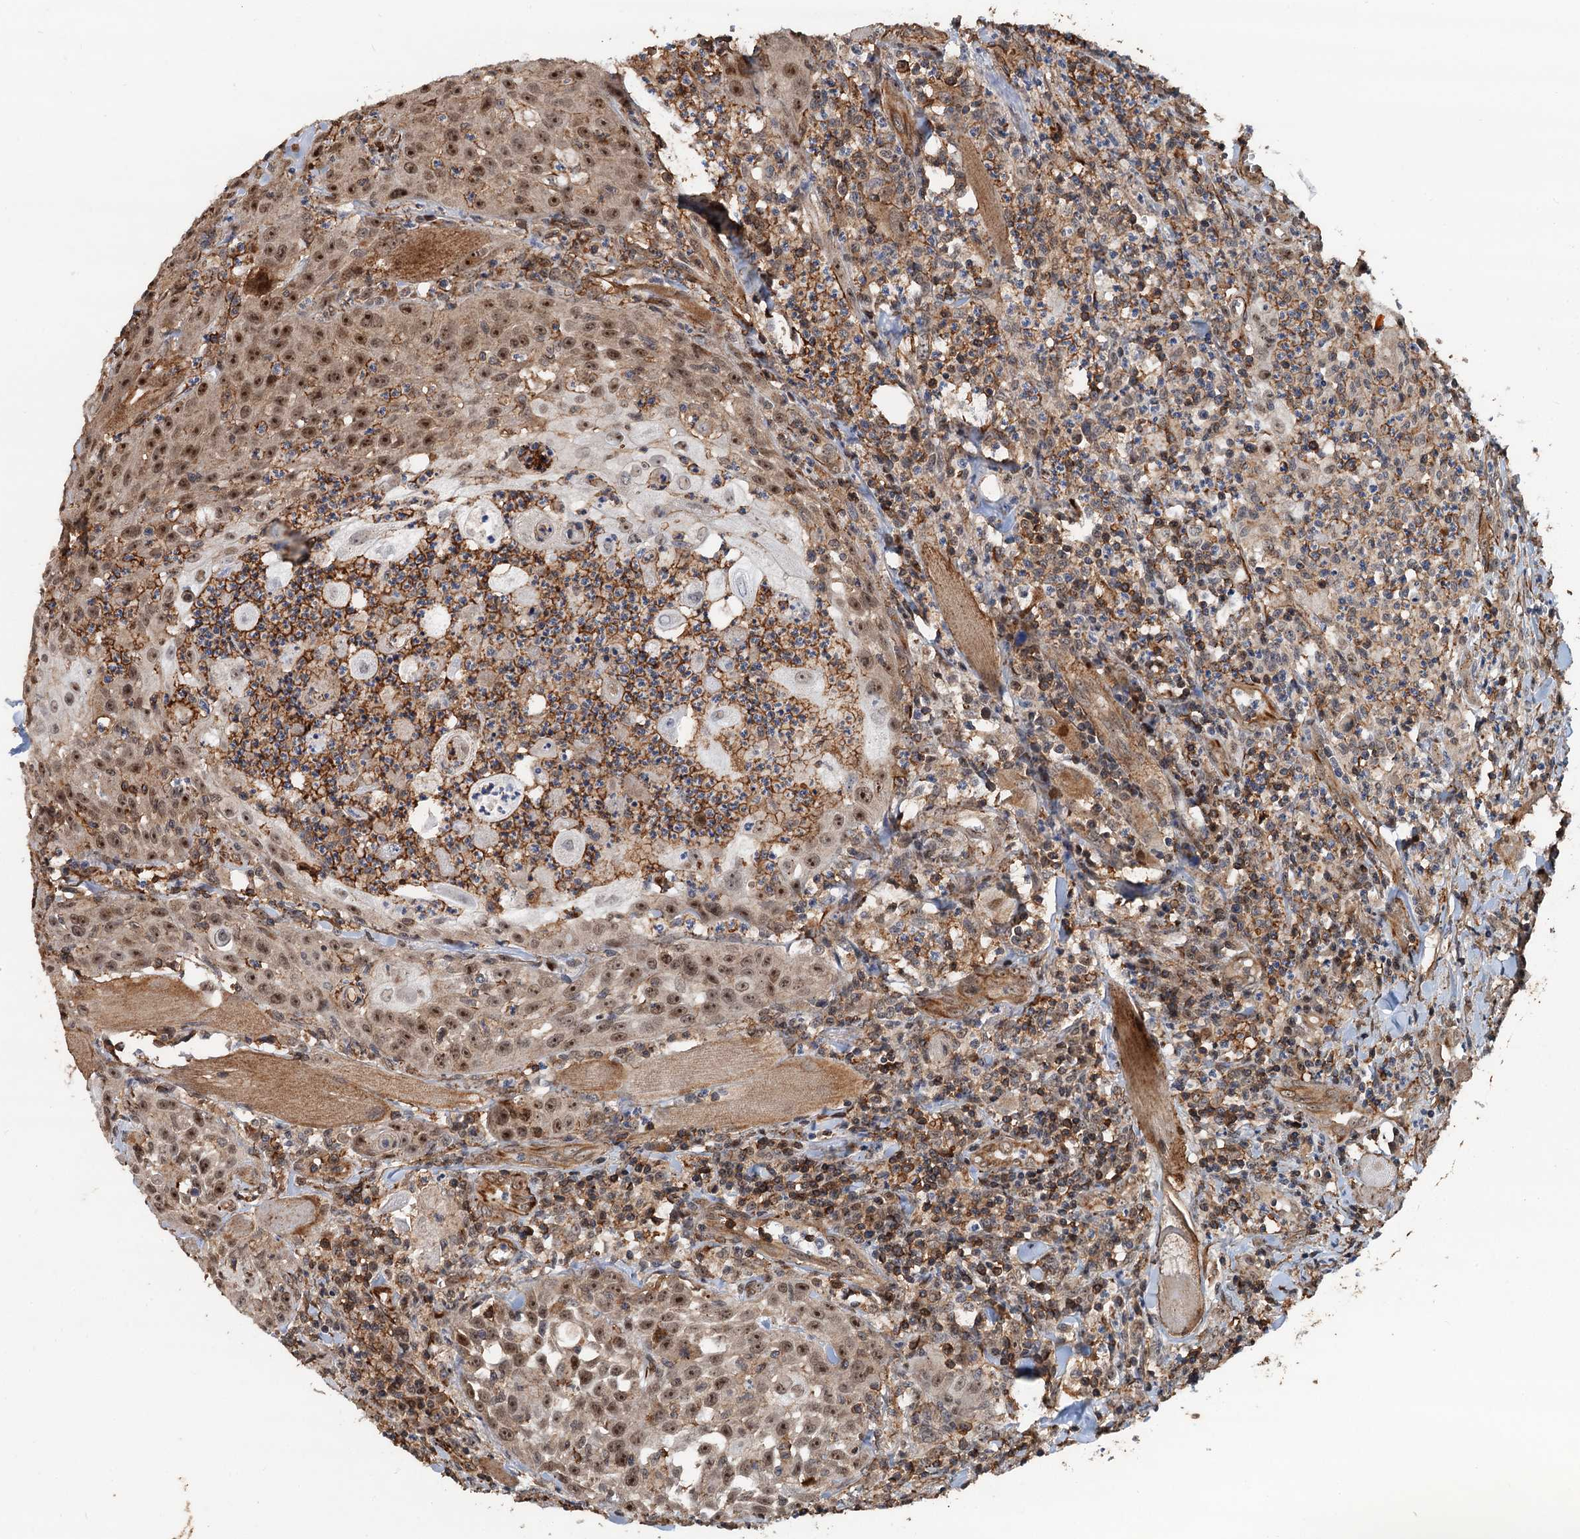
{"staining": {"intensity": "moderate", "quantity": ">75%", "location": "cytoplasmic/membranous,nuclear"}, "tissue": "oral mucosa", "cell_type": "Squamous epithelial cells", "image_type": "normal", "snomed": [{"axis": "morphology", "description": "Normal tissue, NOS"}, {"axis": "morphology", "description": "Squamous cell carcinoma, NOS"}, {"axis": "topography", "description": "Oral tissue"}, {"axis": "topography", "description": "Head-Neck"}], "caption": "Immunohistochemistry (IHC) of unremarkable human oral mucosa reveals medium levels of moderate cytoplasmic/membranous,nuclear expression in about >75% of squamous epithelial cells.", "gene": "TMA16", "patient": {"sex": "female", "age": 70}}